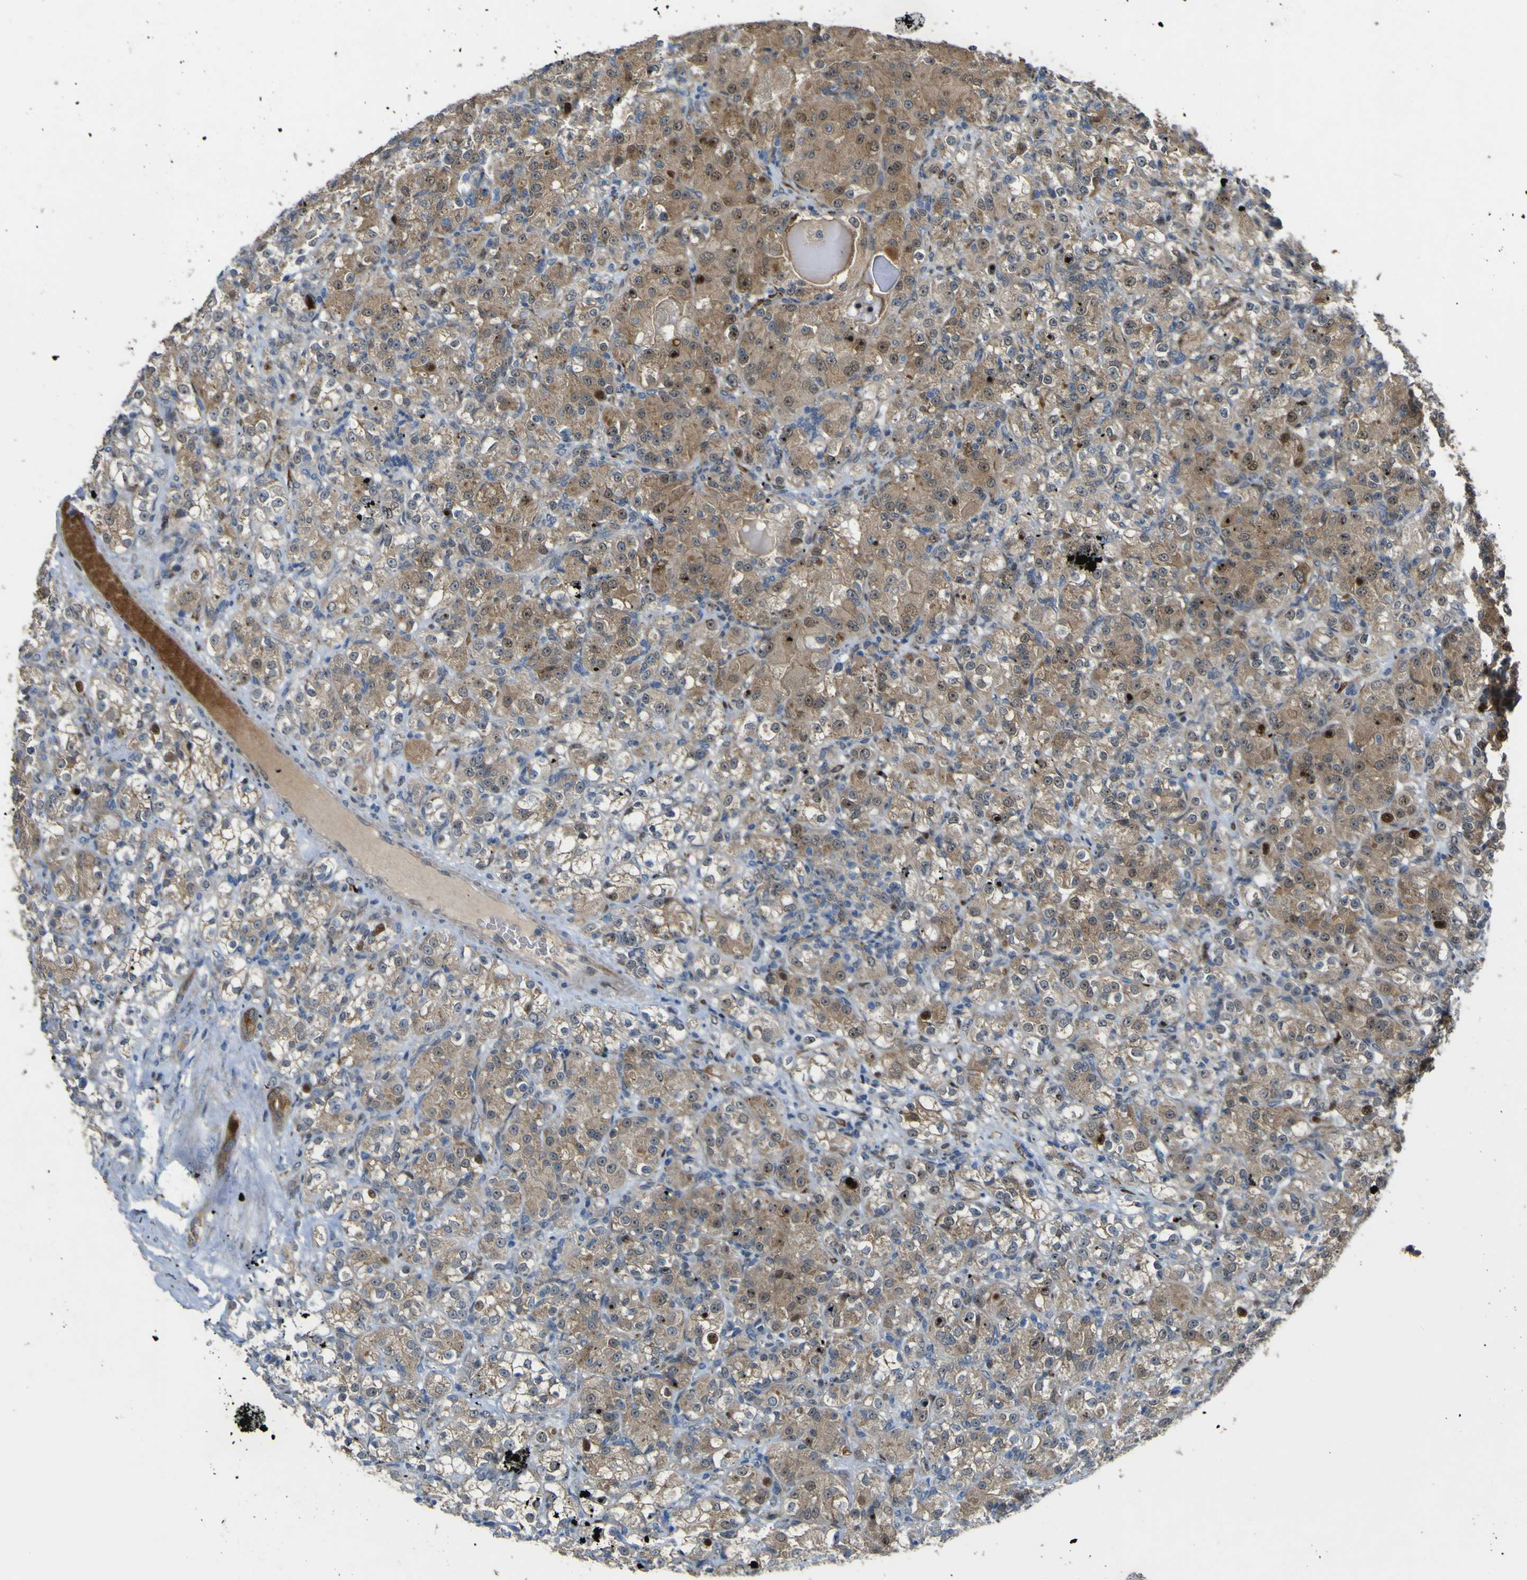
{"staining": {"intensity": "moderate", "quantity": "25%-75%", "location": "cytoplasmic/membranous"}, "tissue": "renal cancer", "cell_type": "Tumor cells", "image_type": "cancer", "snomed": [{"axis": "morphology", "description": "Adenocarcinoma, NOS"}, {"axis": "topography", "description": "Kidney"}], "caption": "Tumor cells exhibit moderate cytoplasmic/membranous positivity in about 25%-75% of cells in renal cancer (adenocarcinoma). (Stains: DAB (3,3'-diaminobenzidine) in brown, nuclei in blue, Microscopy: brightfield microscopy at high magnification).", "gene": "LBHD1", "patient": {"sex": "male", "age": 61}}